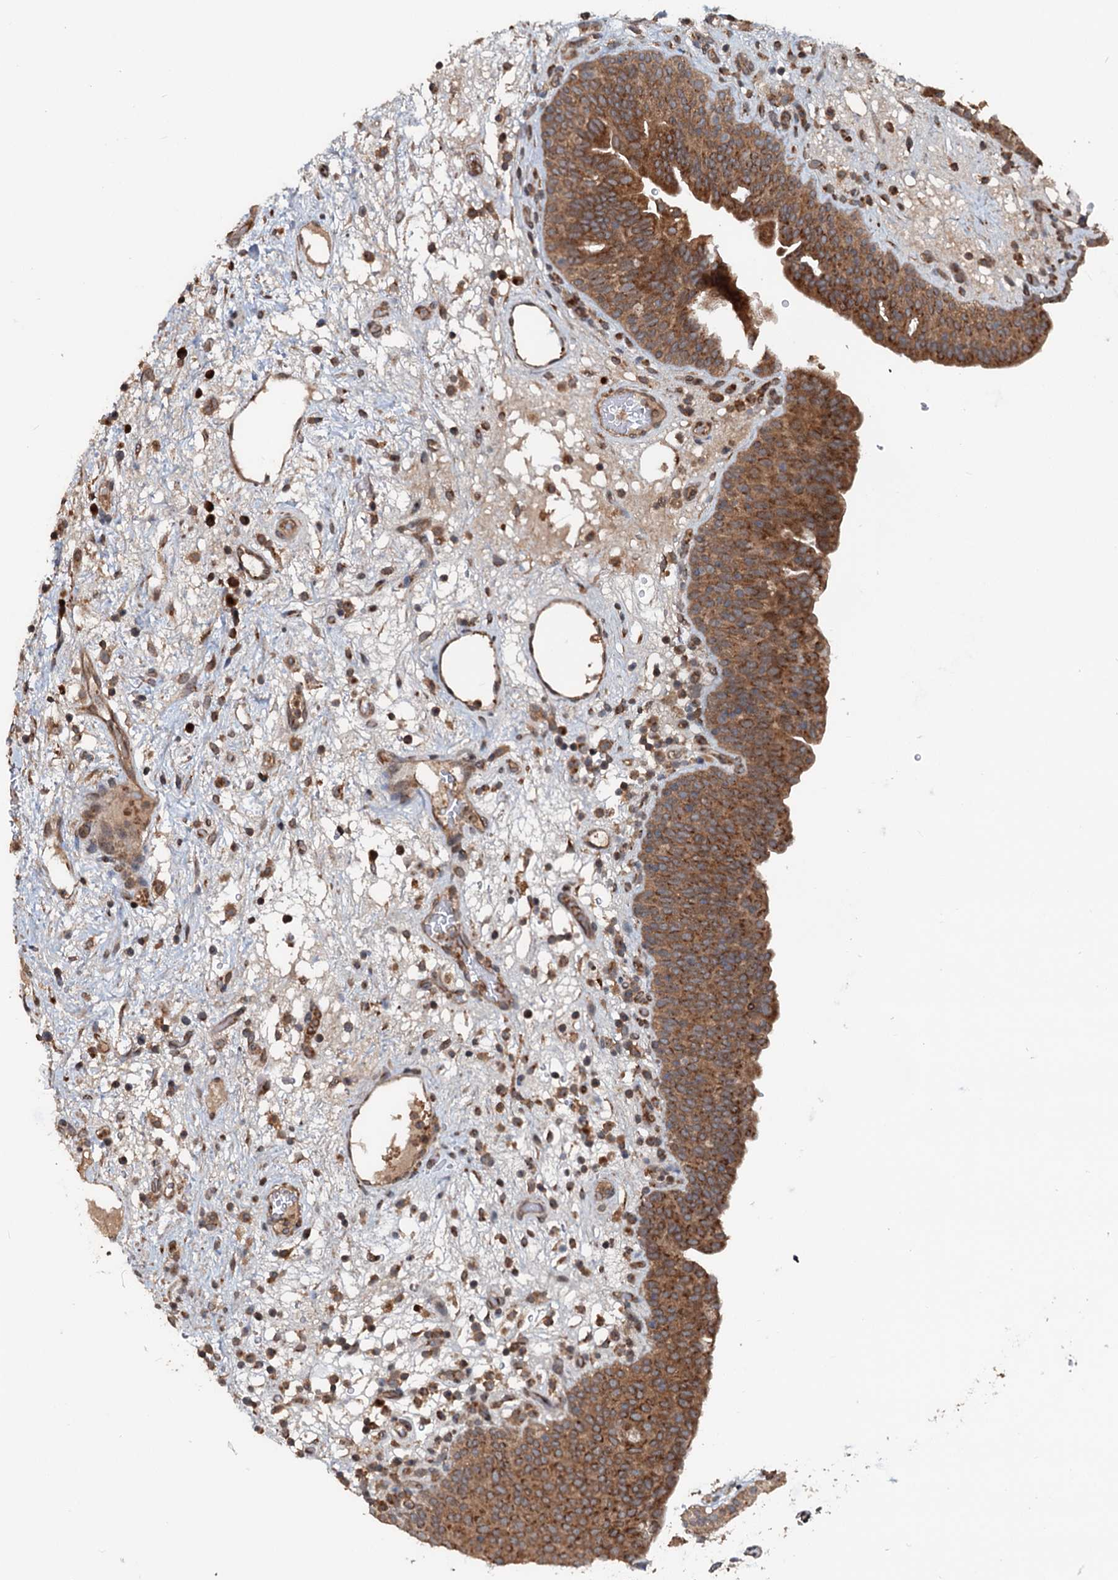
{"staining": {"intensity": "moderate", "quantity": ">75%", "location": "cytoplasmic/membranous"}, "tissue": "urinary bladder", "cell_type": "Urothelial cells", "image_type": "normal", "snomed": [{"axis": "morphology", "description": "Normal tissue, NOS"}, {"axis": "topography", "description": "Urinary bladder"}], "caption": "Immunohistochemical staining of unremarkable human urinary bladder displays medium levels of moderate cytoplasmic/membranous expression in about >75% of urothelial cells. The protein of interest is shown in brown color, while the nuclei are stained blue.", "gene": "N4BP2L2", "patient": {"sex": "male", "age": 71}}